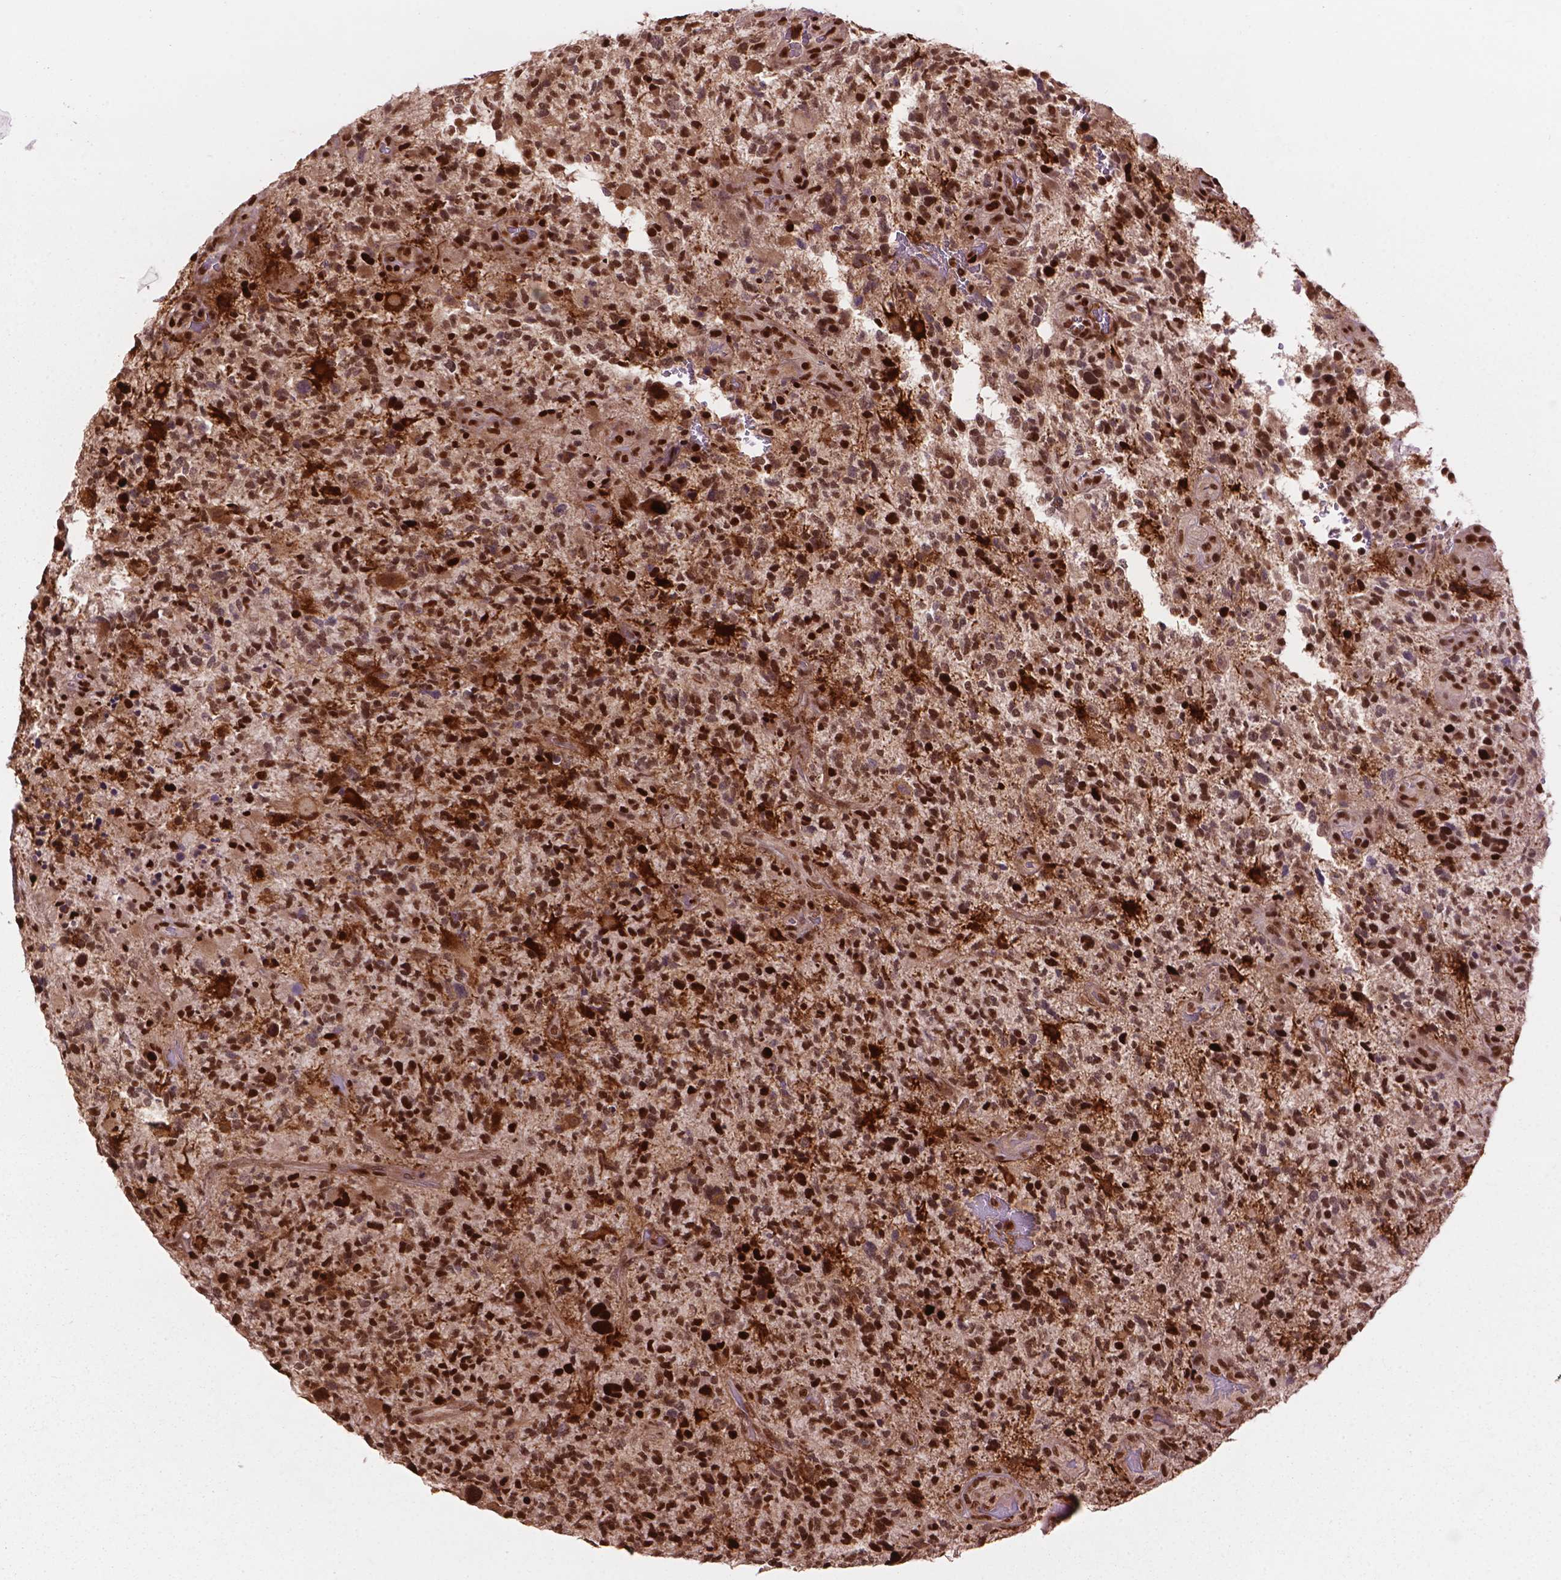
{"staining": {"intensity": "strong", "quantity": ">75%", "location": "nuclear"}, "tissue": "glioma", "cell_type": "Tumor cells", "image_type": "cancer", "snomed": [{"axis": "morphology", "description": "Glioma, malignant, High grade"}, {"axis": "topography", "description": "Brain"}], "caption": "Immunohistochemical staining of human glioma reveals high levels of strong nuclear staining in approximately >75% of tumor cells.", "gene": "ANP32B", "patient": {"sex": "female", "age": 71}}